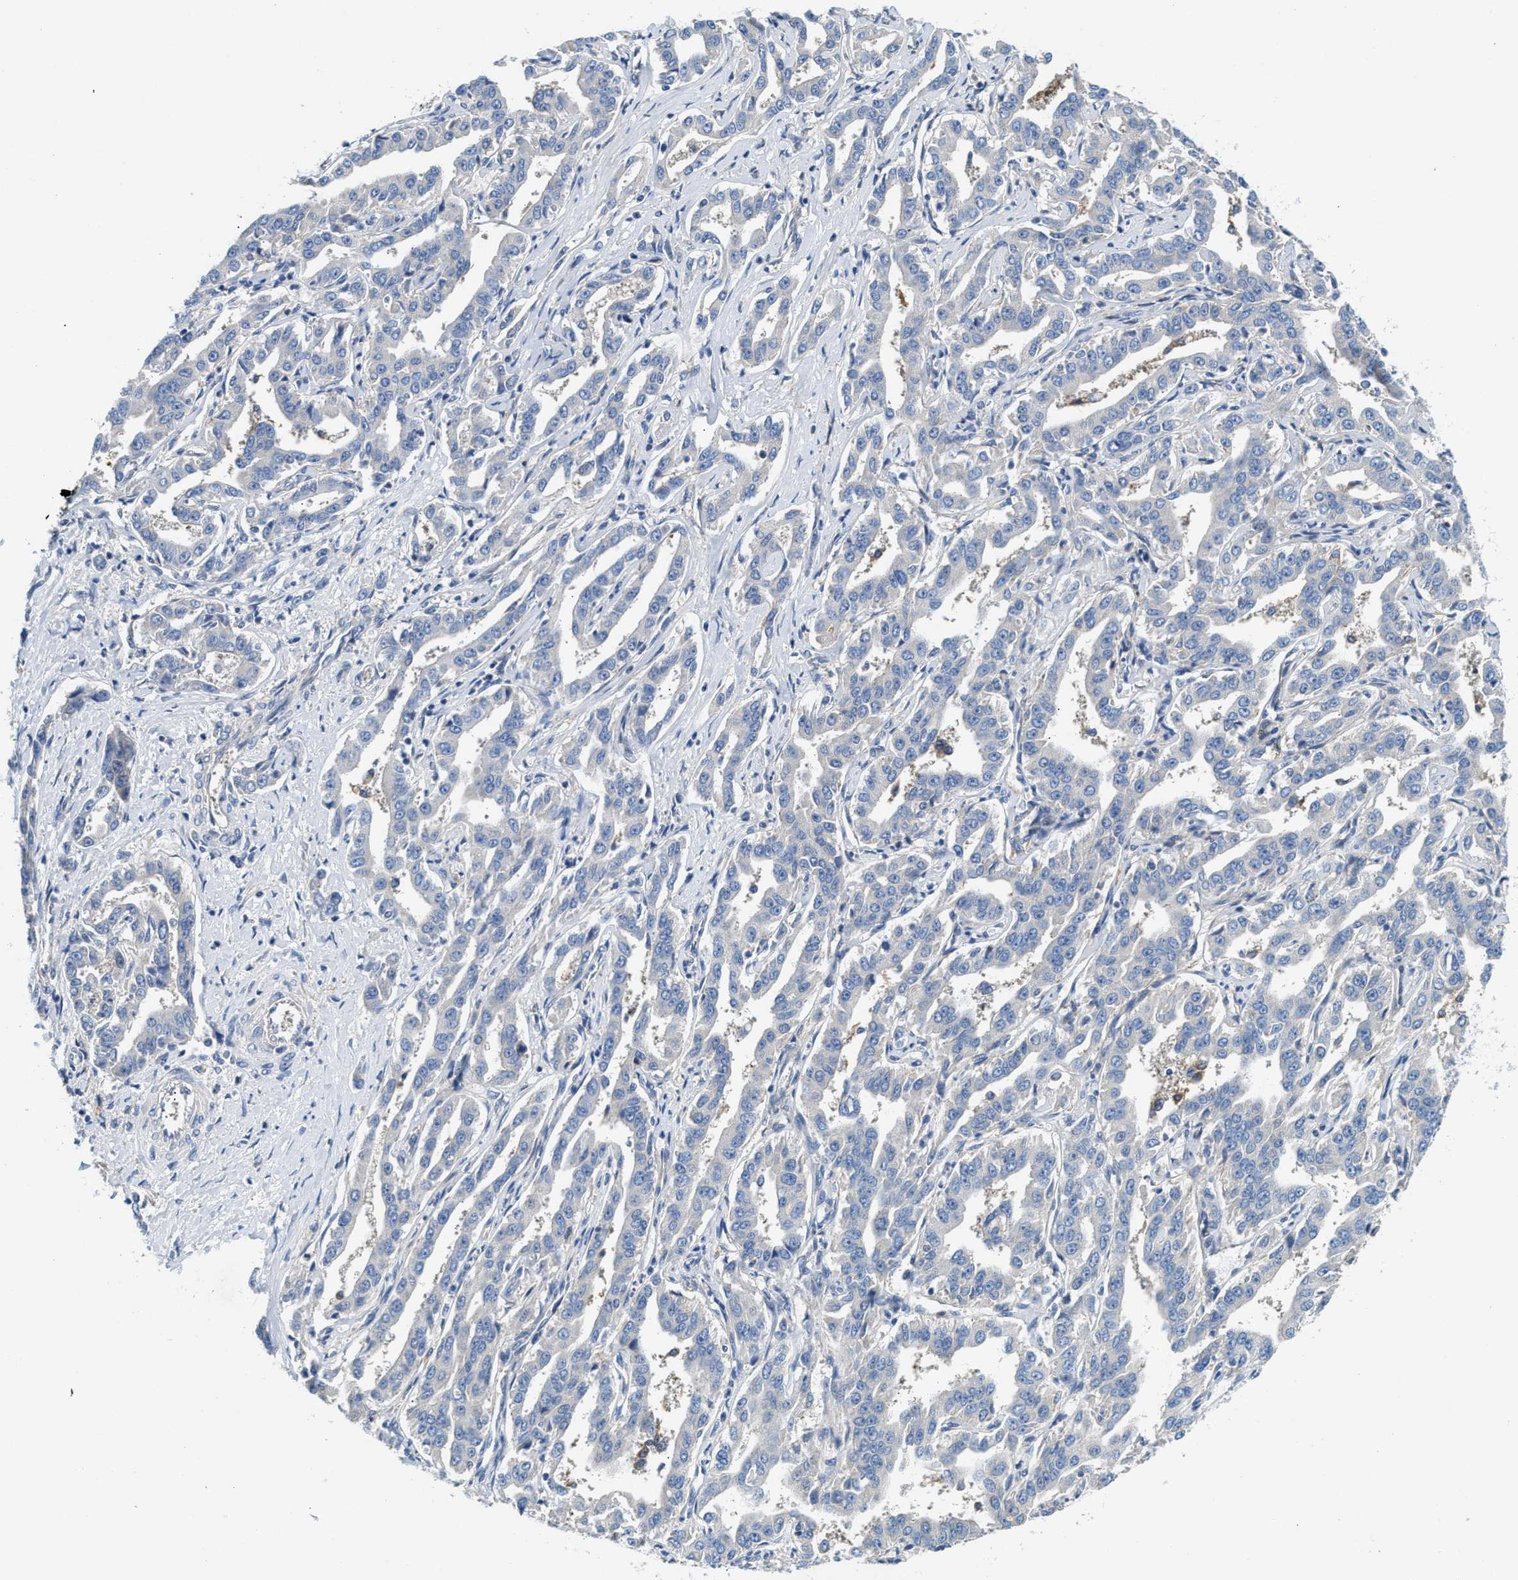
{"staining": {"intensity": "negative", "quantity": "none", "location": "none"}, "tissue": "liver cancer", "cell_type": "Tumor cells", "image_type": "cancer", "snomed": [{"axis": "morphology", "description": "Cholangiocarcinoma"}, {"axis": "topography", "description": "Liver"}], "caption": "An immunohistochemistry (IHC) histopathology image of liver cholangiocarcinoma is shown. There is no staining in tumor cells of liver cholangiocarcinoma. (DAB immunohistochemistry (IHC), high magnification).", "gene": "NSUN7", "patient": {"sex": "male", "age": 59}}